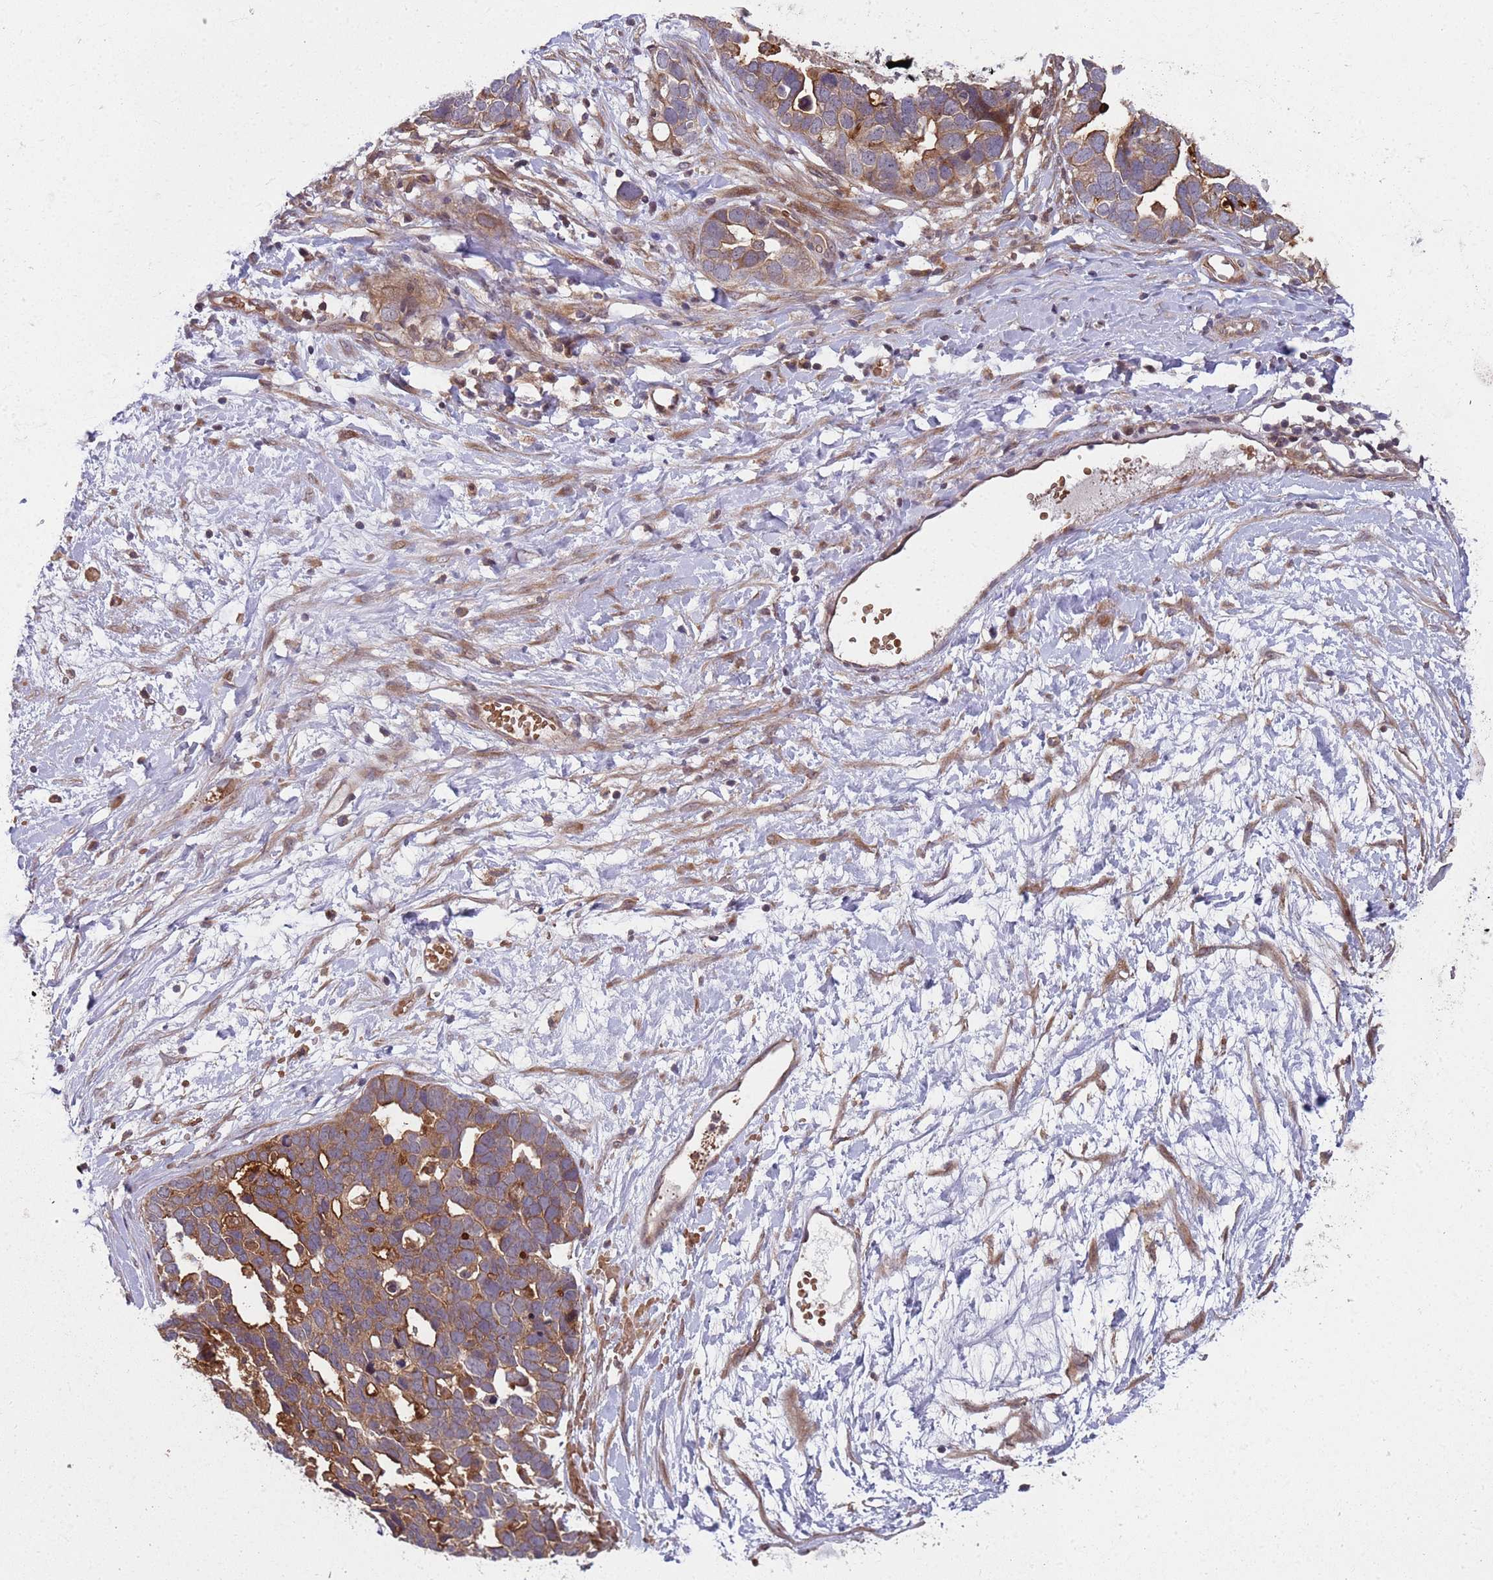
{"staining": {"intensity": "moderate", "quantity": "25%-75%", "location": "cytoplasmic/membranous"}, "tissue": "ovarian cancer", "cell_type": "Tumor cells", "image_type": "cancer", "snomed": [{"axis": "morphology", "description": "Cystadenocarcinoma, serous, NOS"}, {"axis": "topography", "description": "Ovary"}], "caption": "Ovarian serous cystadenocarcinoma tissue demonstrates moderate cytoplasmic/membranous positivity in about 25%-75% of tumor cells", "gene": "GGA1", "patient": {"sex": "female", "age": 54}}